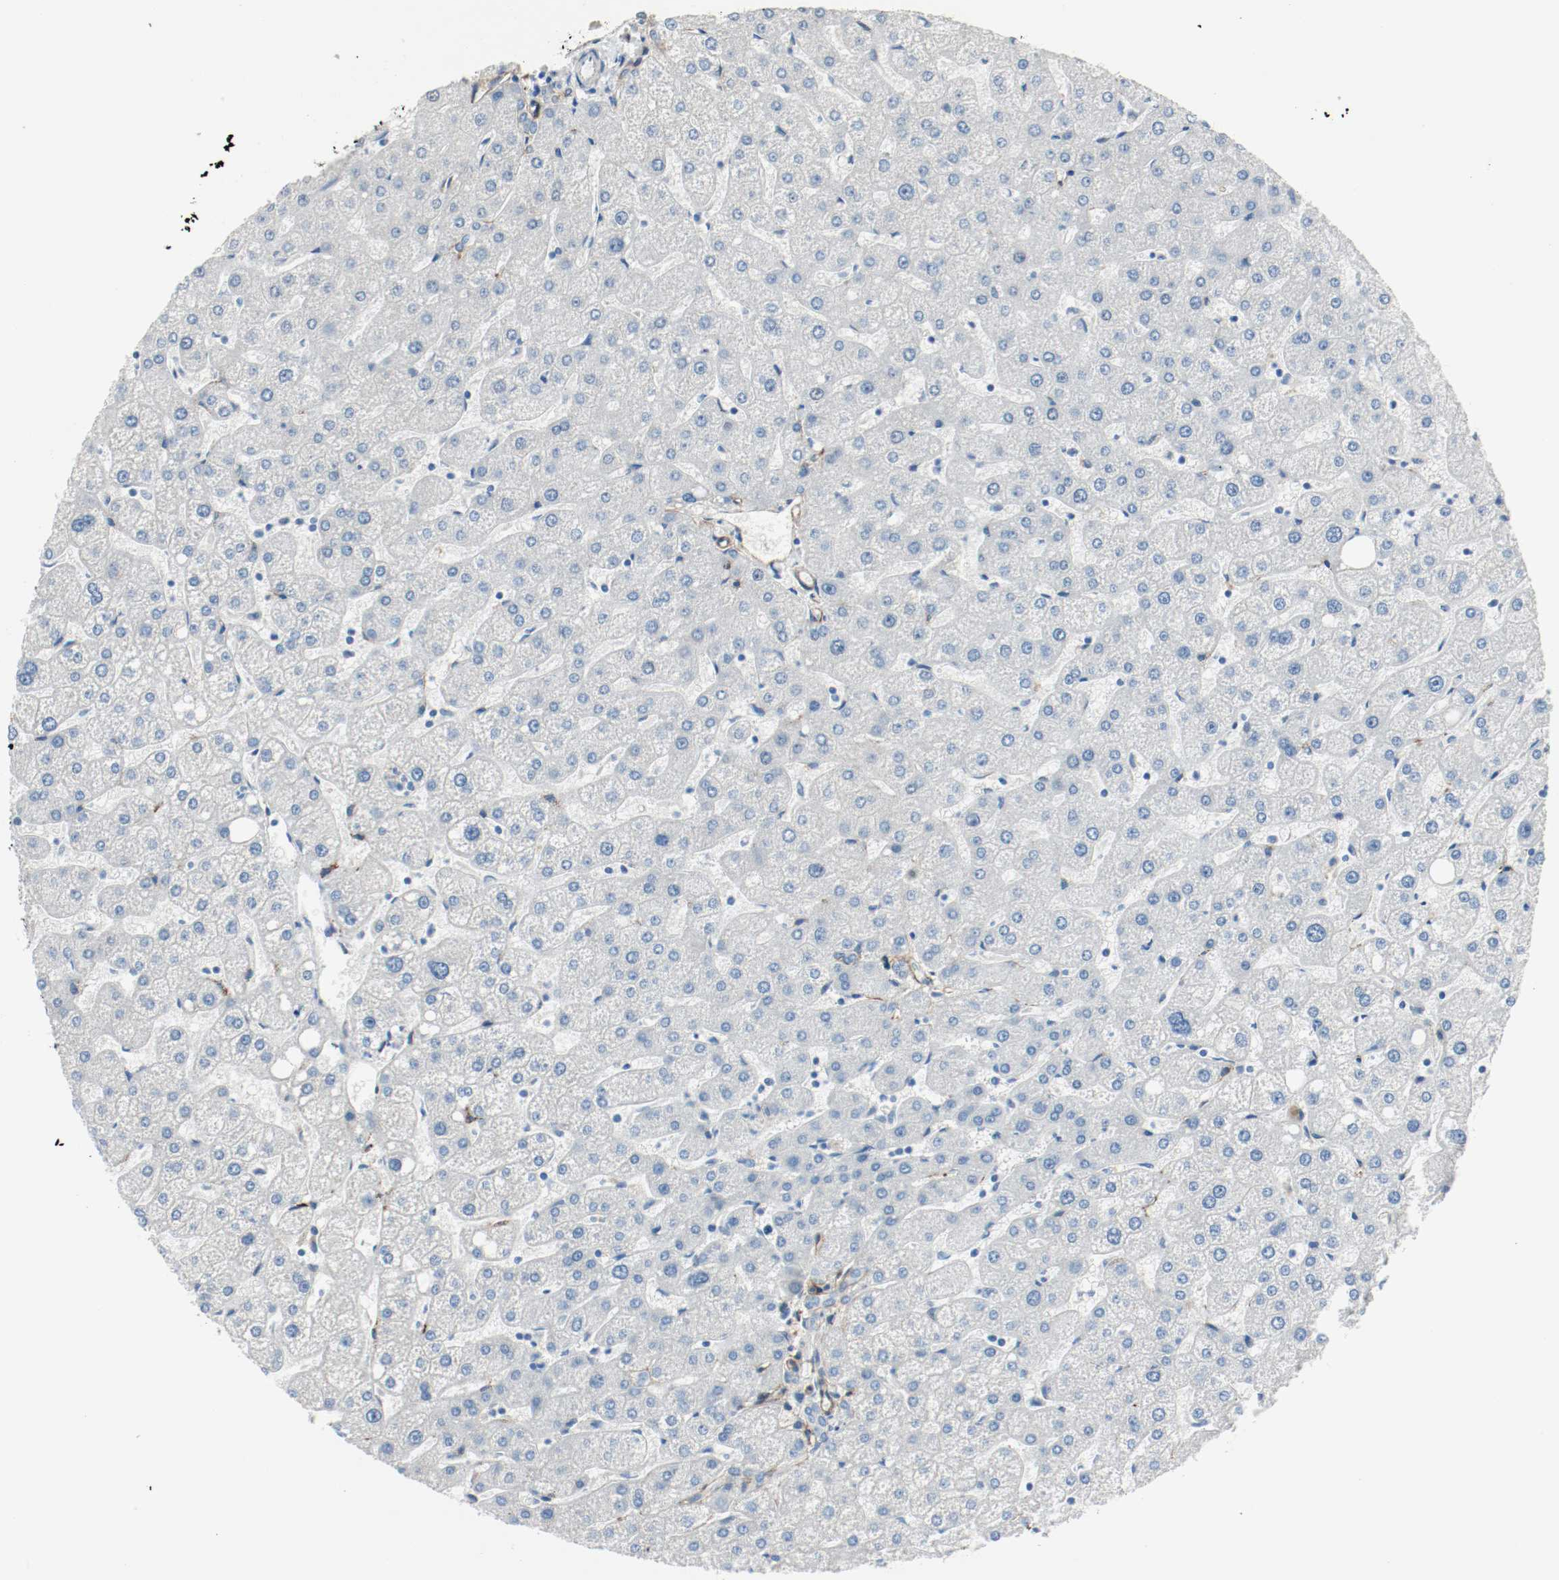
{"staining": {"intensity": "negative", "quantity": "none", "location": "none"}, "tissue": "liver", "cell_type": "Cholangiocytes", "image_type": "normal", "snomed": [{"axis": "morphology", "description": "Normal tissue, NOS"}, {"axis": "topography", "description": "Liver"}], "caption": "Liver was stained to show a protein in brown. There is no significant positivity in cholangiocytes.", "gene": "LAMB1", "patient": {"sex": "male", "age": 67}}